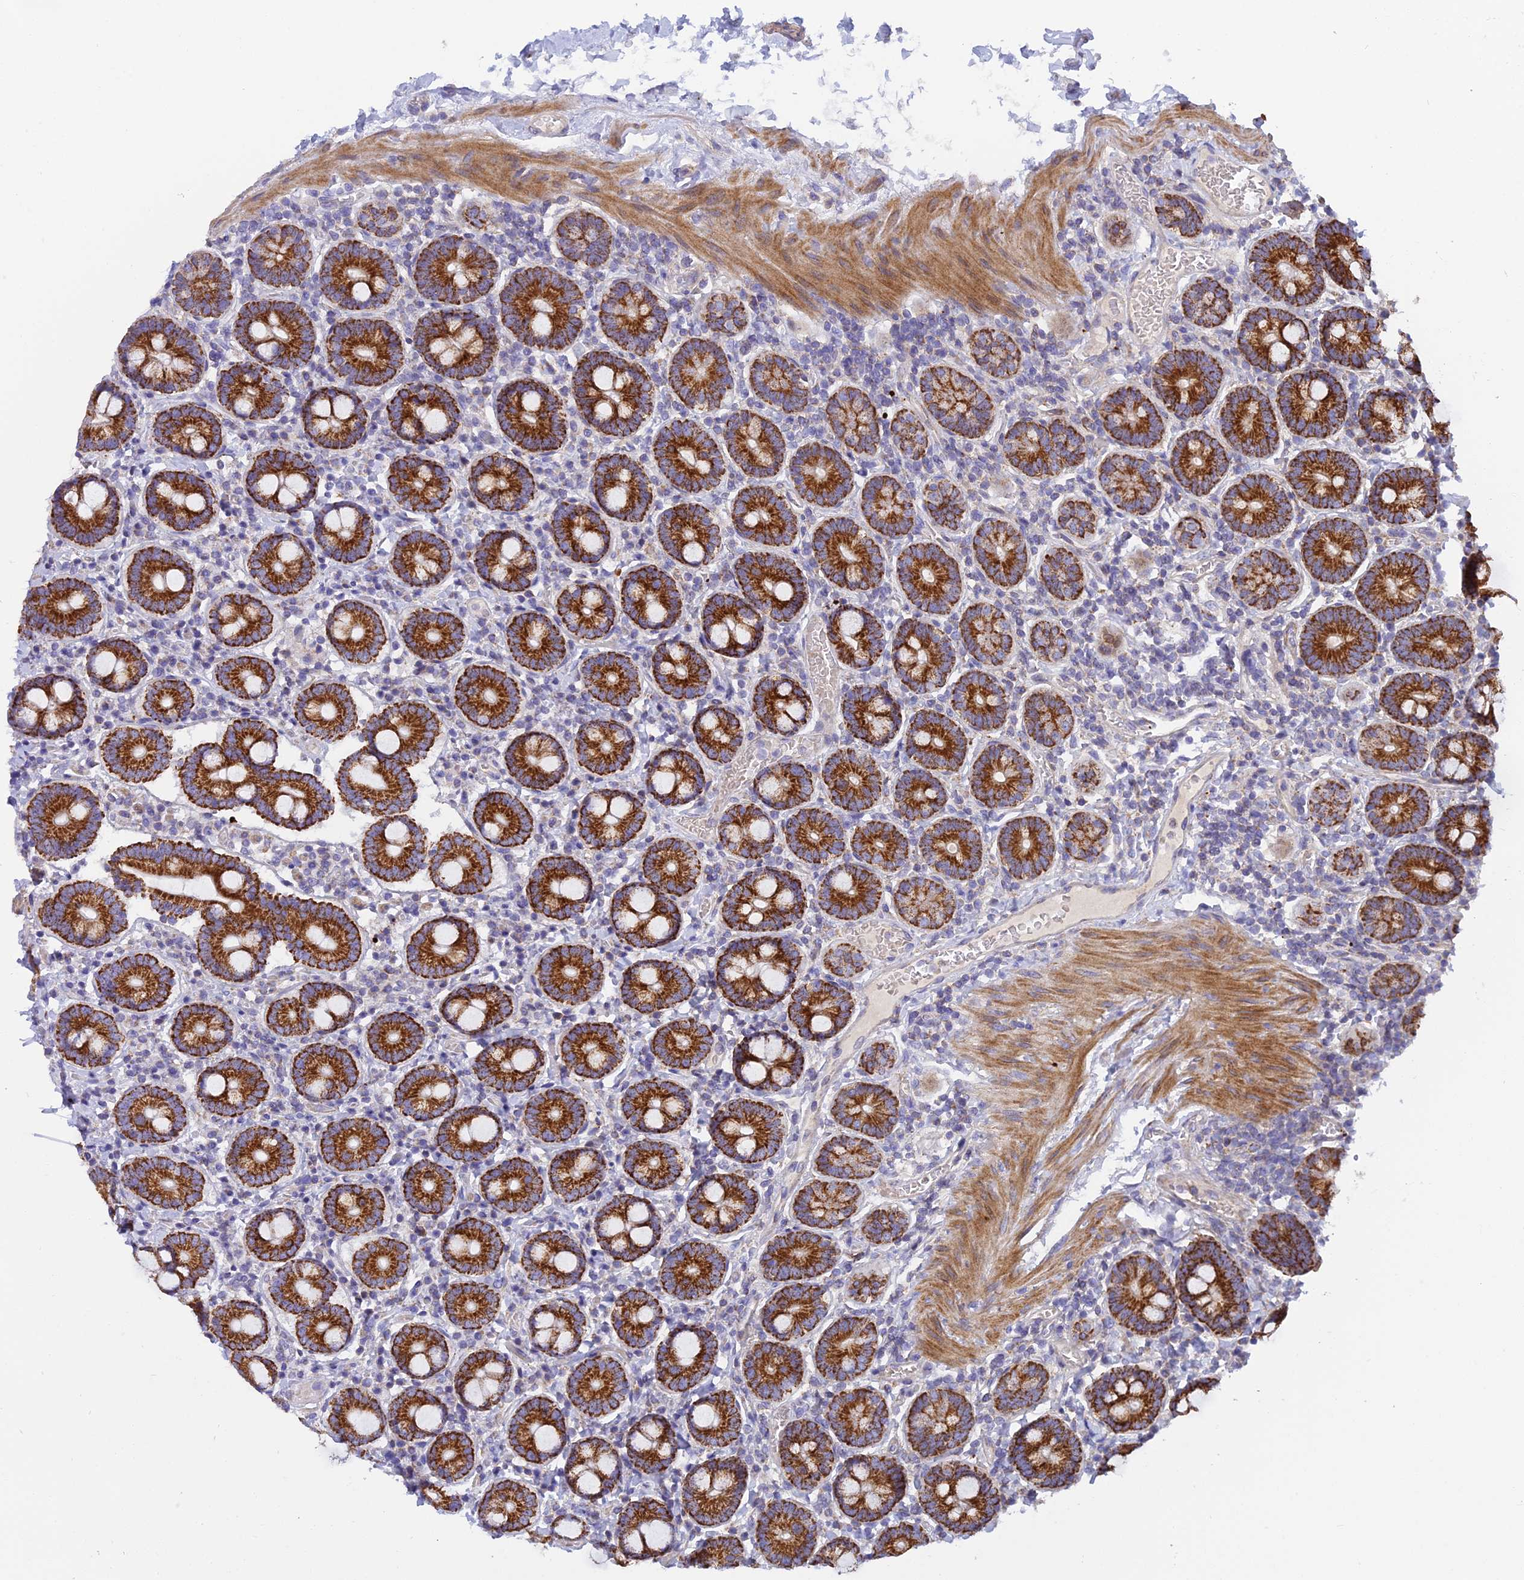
{"staining": {"intensity": "strong", "quantity": ">75%", "location": "cytoplasmic/membranous"}, "tissue": "duodenum", "cell_type": "Glandular cells", "image_type": "normal", "snomed": [{"axis": "morphology", "description": "Normal tissue, NOS"}, {"axis": "topography", "description": "Duodenum"}], "caption": "An immunohistochemistry (IHC) histopathology image of unremarkable tissue is shown. Protein staining in brown labels strong cytoplasmic/membranous positivity in duodenum within glandular cells.", "gene": "CSPG4", "patient": {"sex": "male", "age": 55}}